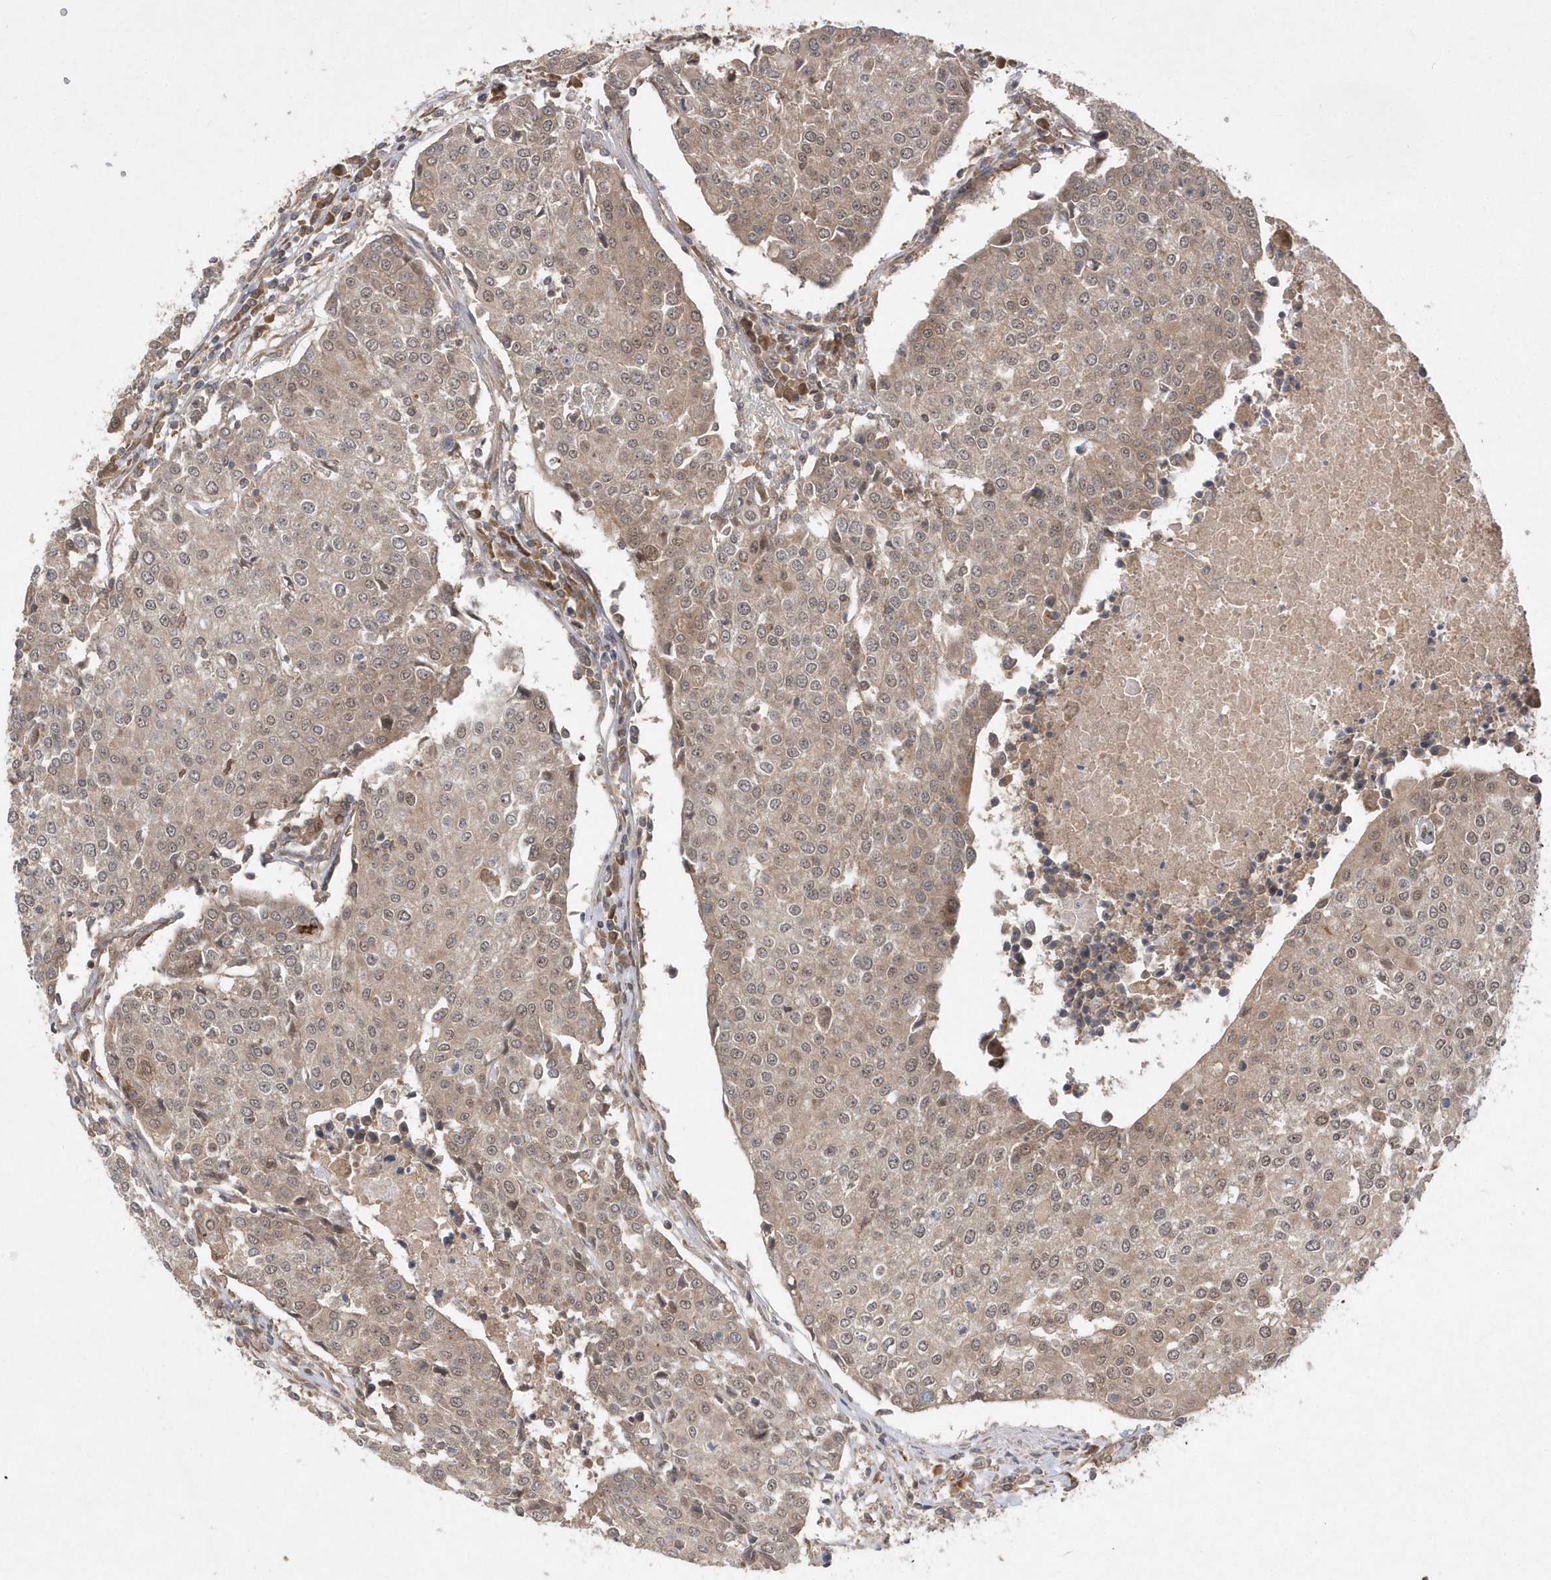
{"staining": {"intensity": "weak", "quantity": ">75%", "location": "cytoplasmic/membranous,nuclear"}, "tissue": "urothelial cancer", "cell_type": "Tumor cells", "image_type": "cancer", "snomed": [{"axis": "morphology", "description": "Urothelial carcinoma, High grade"}, {"axis": "topography", "description": "Urinary bladder"}], "caption": "Immunohistochemistry (IHC) image of neoplastic tissue: urothelial cancer stained using immunohistochemistry reveals low levels of weak protein expression localized specifically in the cytoplasmic/membranous and nuclear of tumor cells, appearing as a cytoplasmic/membranous and nuclear brown color.", "gene": "GFM2", "patient": {"sex": "female", "age": 85}}